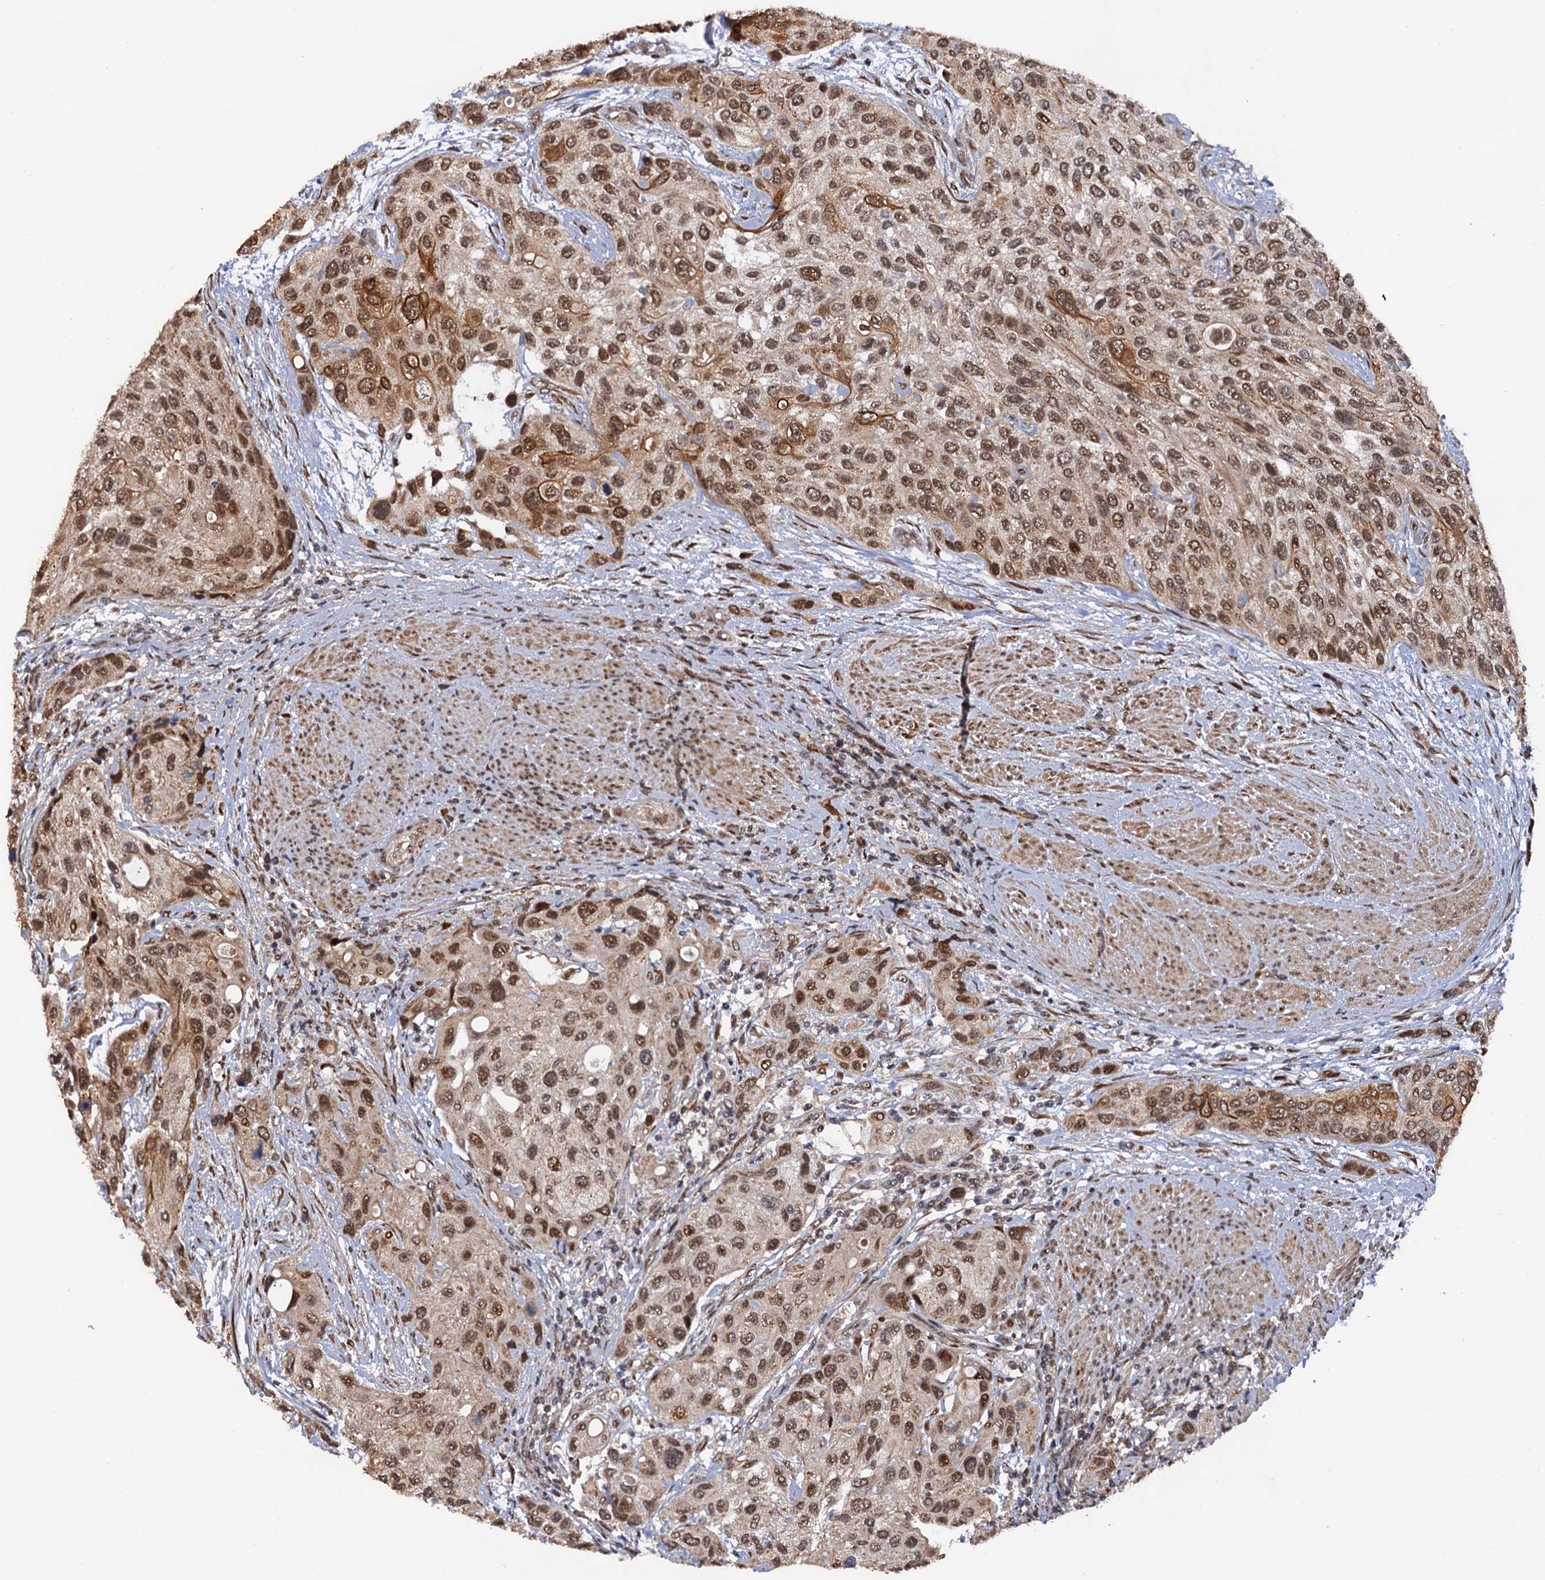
{"staining": {"intensity": "moderate", "quantity": ">75%", "location": "nuclear"}, "tissue": "urothelial cancer", "cell_type": "Tumor cells", "image_type": "cancer", "snomed": [{"axis": "morphology", "description": "Normal tissue, NOS"}, {"axis": "morphology", "description": "Urothelial carcinoma, High grade"}, {"axis": "topography", "description": "Vascular tissue"}, {"axis": "topography", "description": "Urinary bladder"}], "caption": "Protein analysis of urothelial cancer tissue reveals moderate nuclear expression in about >75% of tumor cells. The staining was performed using DAB, with brown indicating positive protein expression. Nuclei are stained blue with hematoxylin.", "gene": "LRRC63", "patient": {"sex": "female", "age": 56}}